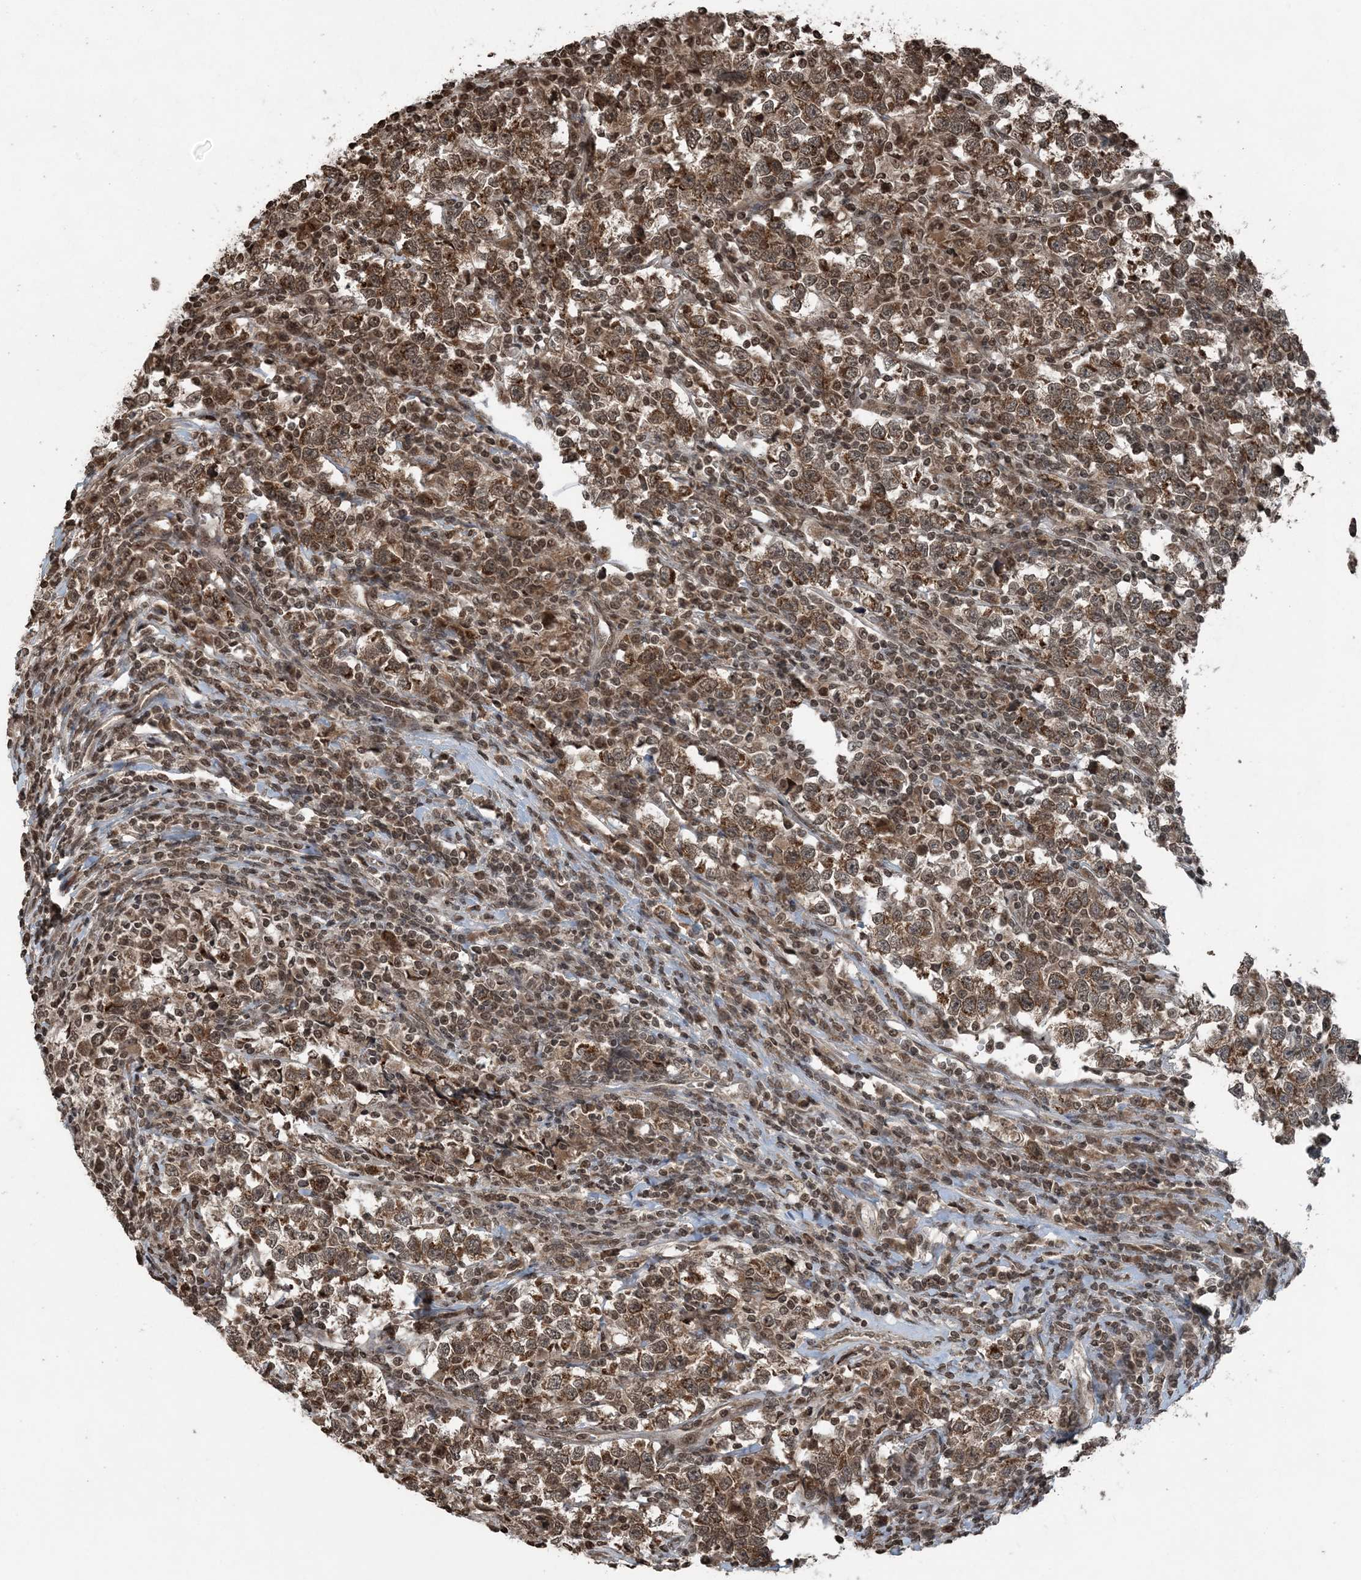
{"staining": {"intensity": "moderate", "quantity": ">75%", "location": "cytoplasmic/membranous,nuclear"}, "tissue": "testis cancer", "cell_type": "Tumor cells", "image_type": "cancer", "snomed": [{"axis": "morphology", "description": "Normal tissue, NOS"}, {"axis": "morphology", "description": "Seminoma, NOS"}, {"axis": "topography", "description": "Testis"}], "caption": "High-magnification brightfield microscopy of testis cancer stained with DAB (3,3'-diaminobenzidine) (brown) and counterstained with hematoxylin (blue). tumor cells exhibit moderate cytoplasmic/membranous and nuclear staining is seen in about>75% of cells.", "gene": "ZFAND2B", "patient": {"sex": "male", "age": 43}}